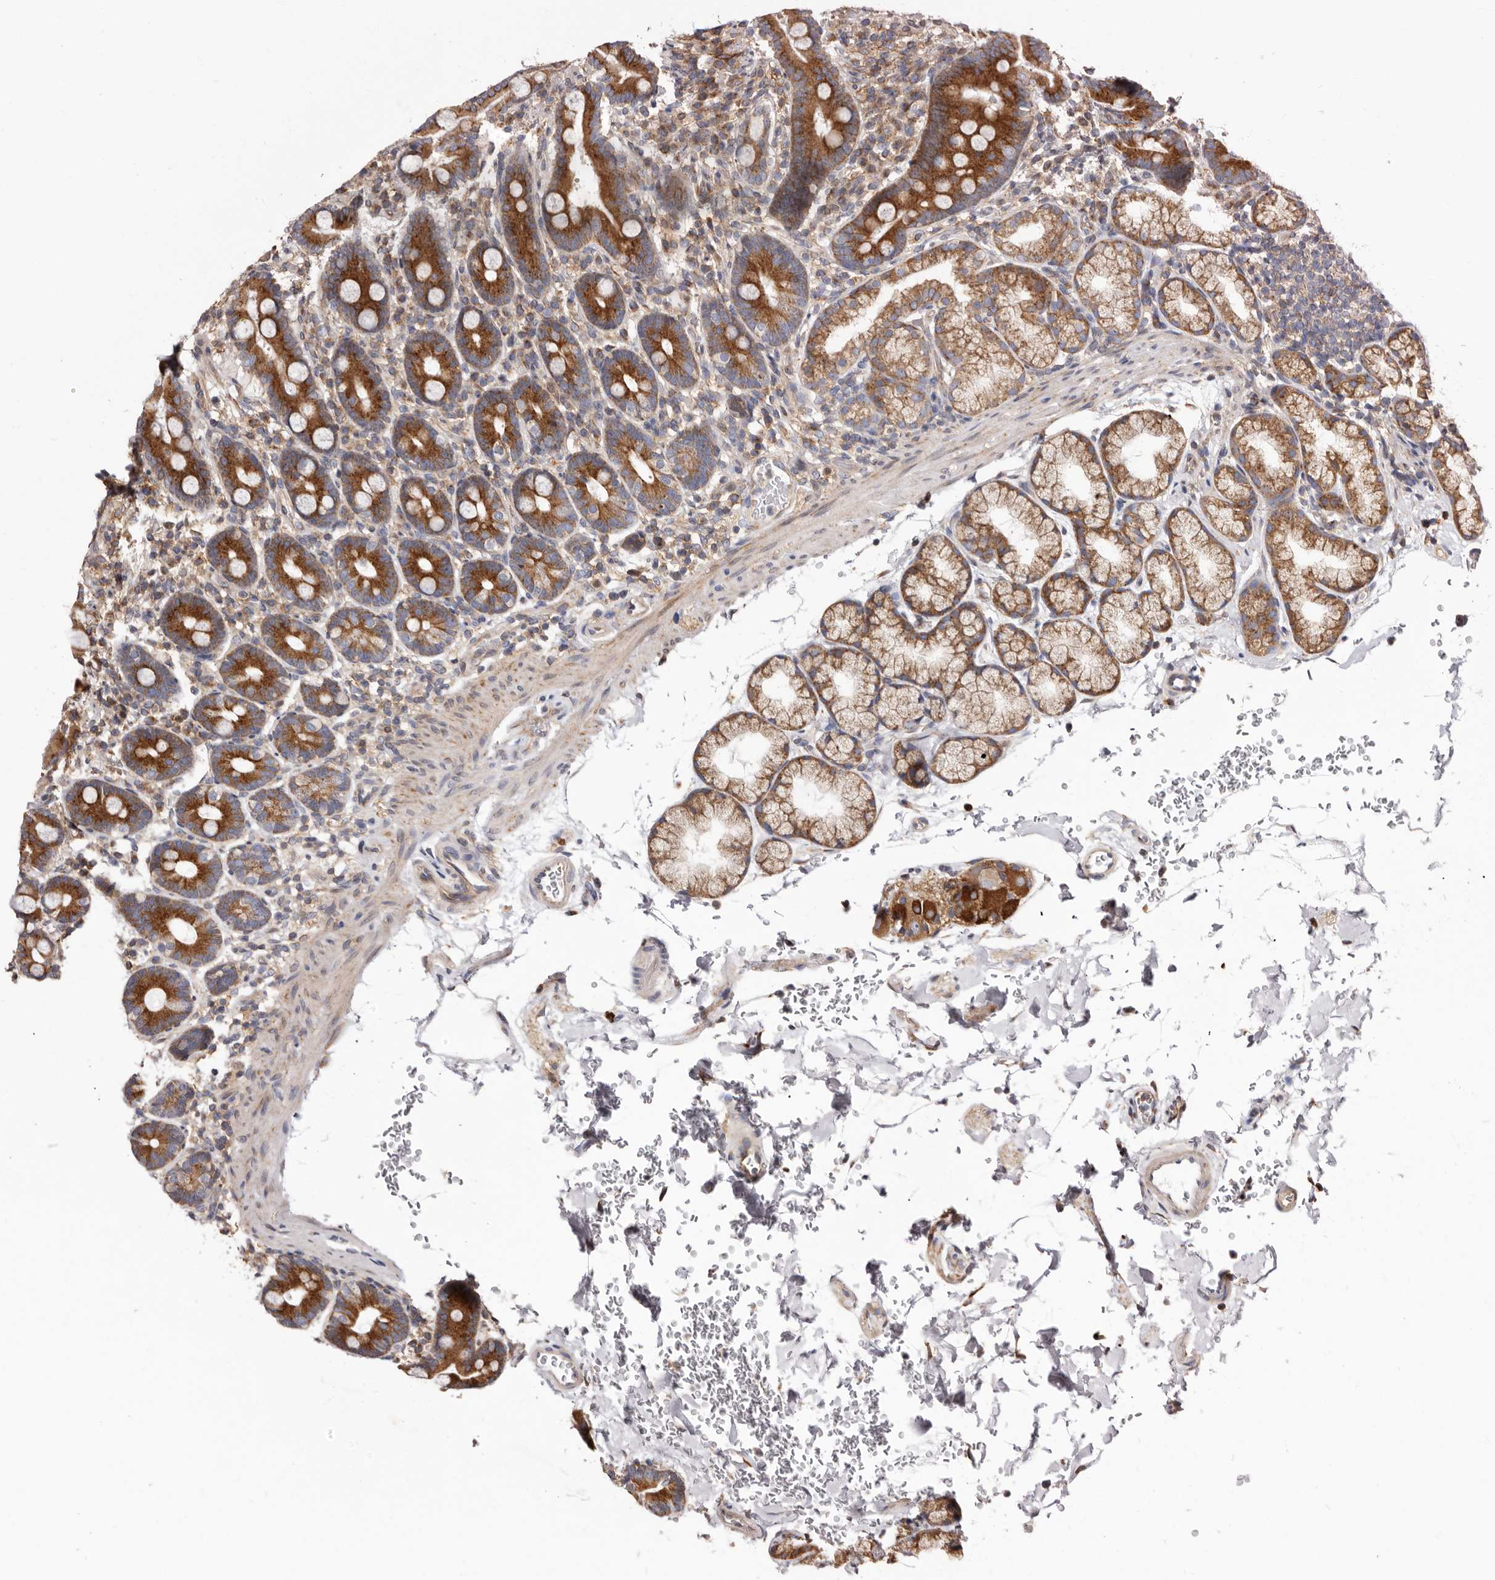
{"staining": {"intensity": "moderate", "quantity": ">75%", "location": "cytoplasmic/membranous"}, "tissue": "duodenum", "cell_type": "Glandular cells", "image_type": "normal", "snomed": [{"axis": "morphology", "description": "Normal tissue, NOS"}, {"axis": "topography", "description": "Duodenum"}], "caption": "Duodenum stained with DAB (3,3'-diaminobenzidine) immunohistochemistry demonstrates medium levels of moderate cytoplasmic/membranous expression in approximately >75% of glandular cells.", "gene": "COQ8B", "patient": {"sex": "male", "age": 54}}